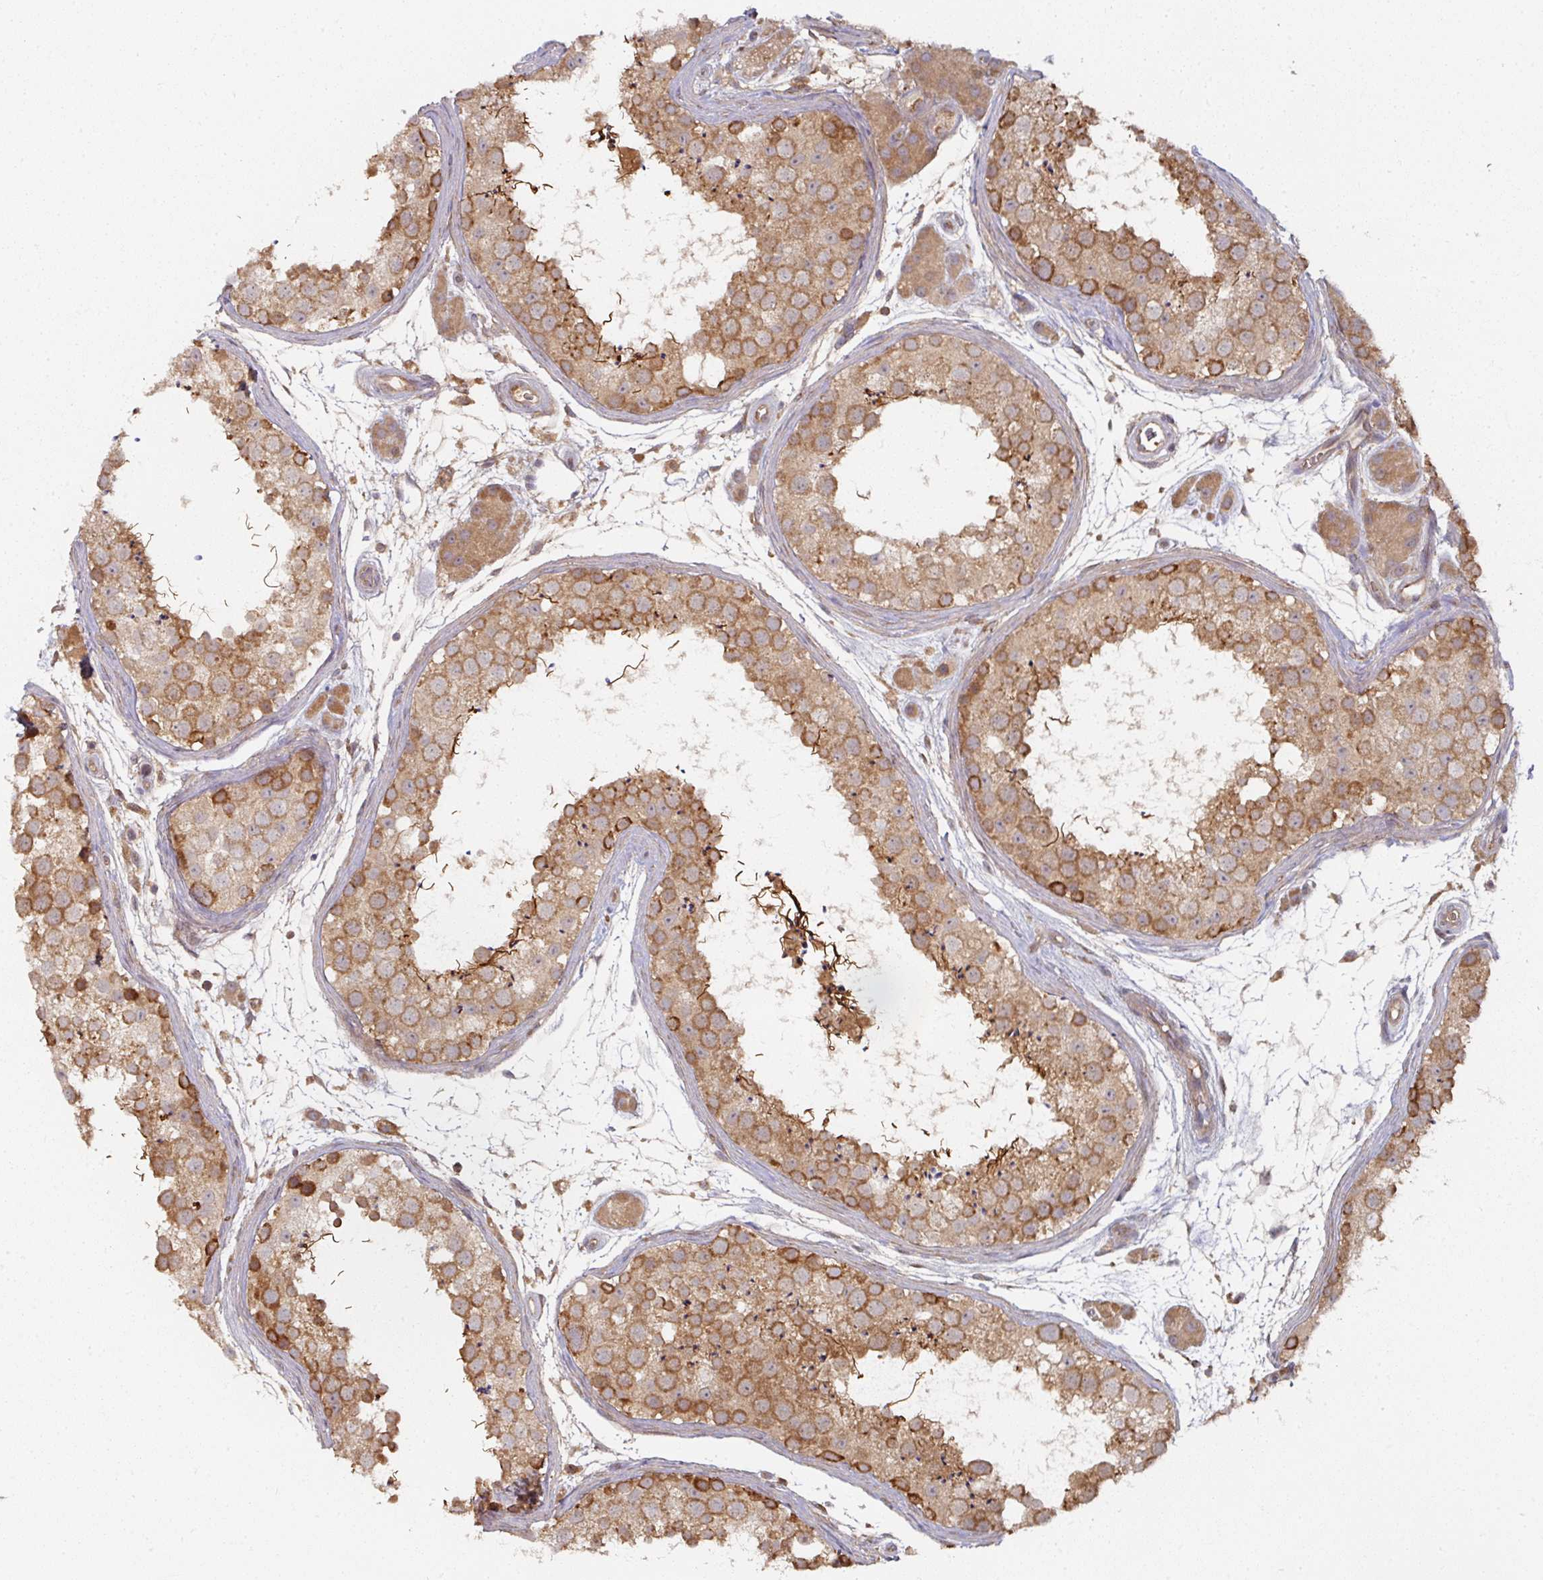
{"staining": {"intensity": "moderate", "quantity": ">75%", "location": "cytoplasmic/membranous"}, "tissue": "testis", "cell_type": "Cells in seminiferous ducts", "image_type": "normal", "snomed": [{"axis": "morphology", "description": "Normal tissue, NOS"}, {"axis": "topography", "description": "Testis"}], "caption": "The immunohistochemical stain shows moderate cytoplasmic/membranous positivity in cells in seminiferous ducts of unremarkable testis.", "gene": "CEP95", "patient": {"sex": "male", "age": 41}}